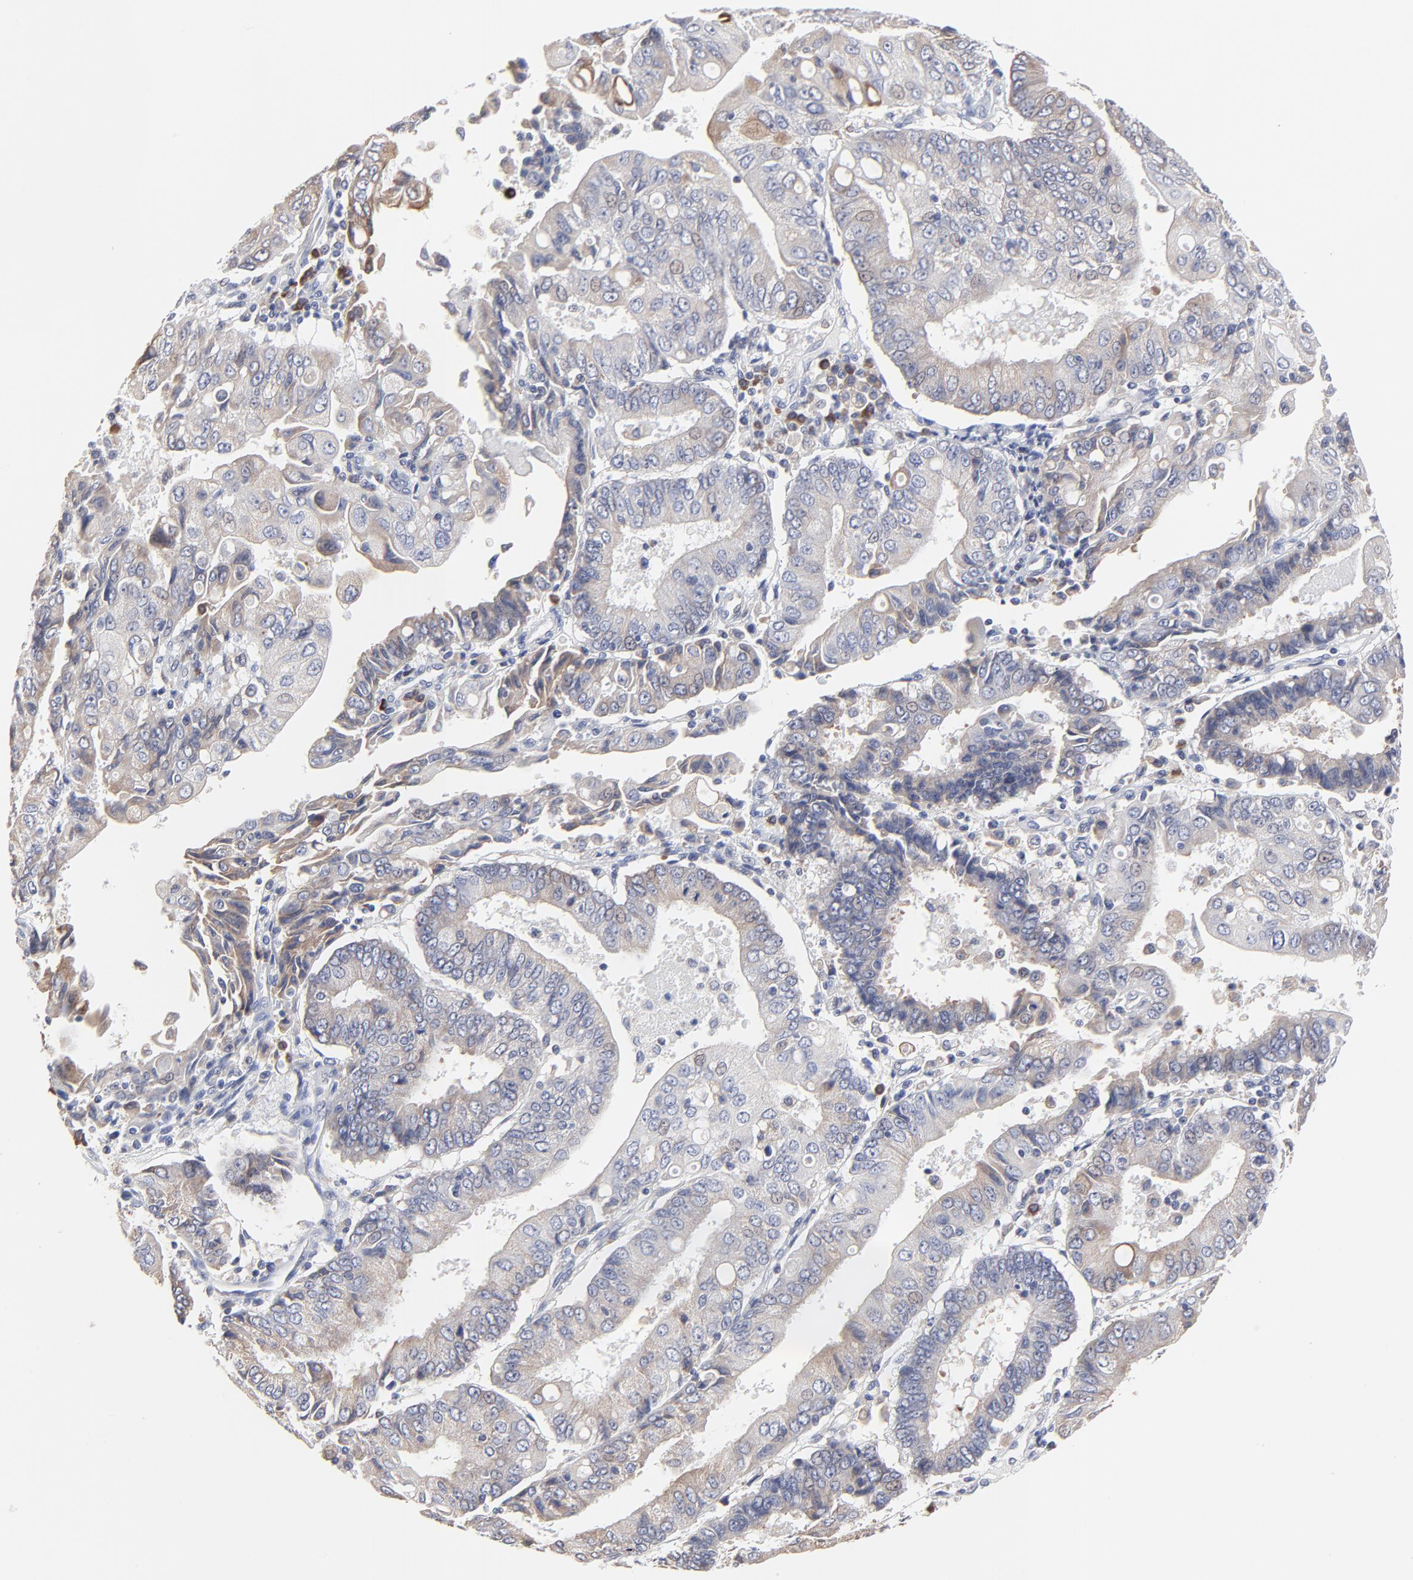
{"staining": {"intensity": "weak", "quantity": ">75%", "location": "cytoplasmic/membranous"}, "tissue": "endometrial cancer", "cell_type": "Tumor cells", "image_type": "cancer", "snomed": [{"axis": "morphology", "description": "Adenocarcinoma, NOS"}, {"axis": "topography", "description": "Endometrium"}], "caption": "Endometrial cancer was stained to show a protein in brown. There is low levels of weak cytoplasmic/membranous positivity in about >75% of tumor cells. The staining is performed using DAB (3,3'-diaminobenzidine) brown chromogen to label protein expression. The nuclei are counter-stained blue using hematoxylin.", "gene": "TRIM22", "patient": {"sex": "female", "age": 75}}